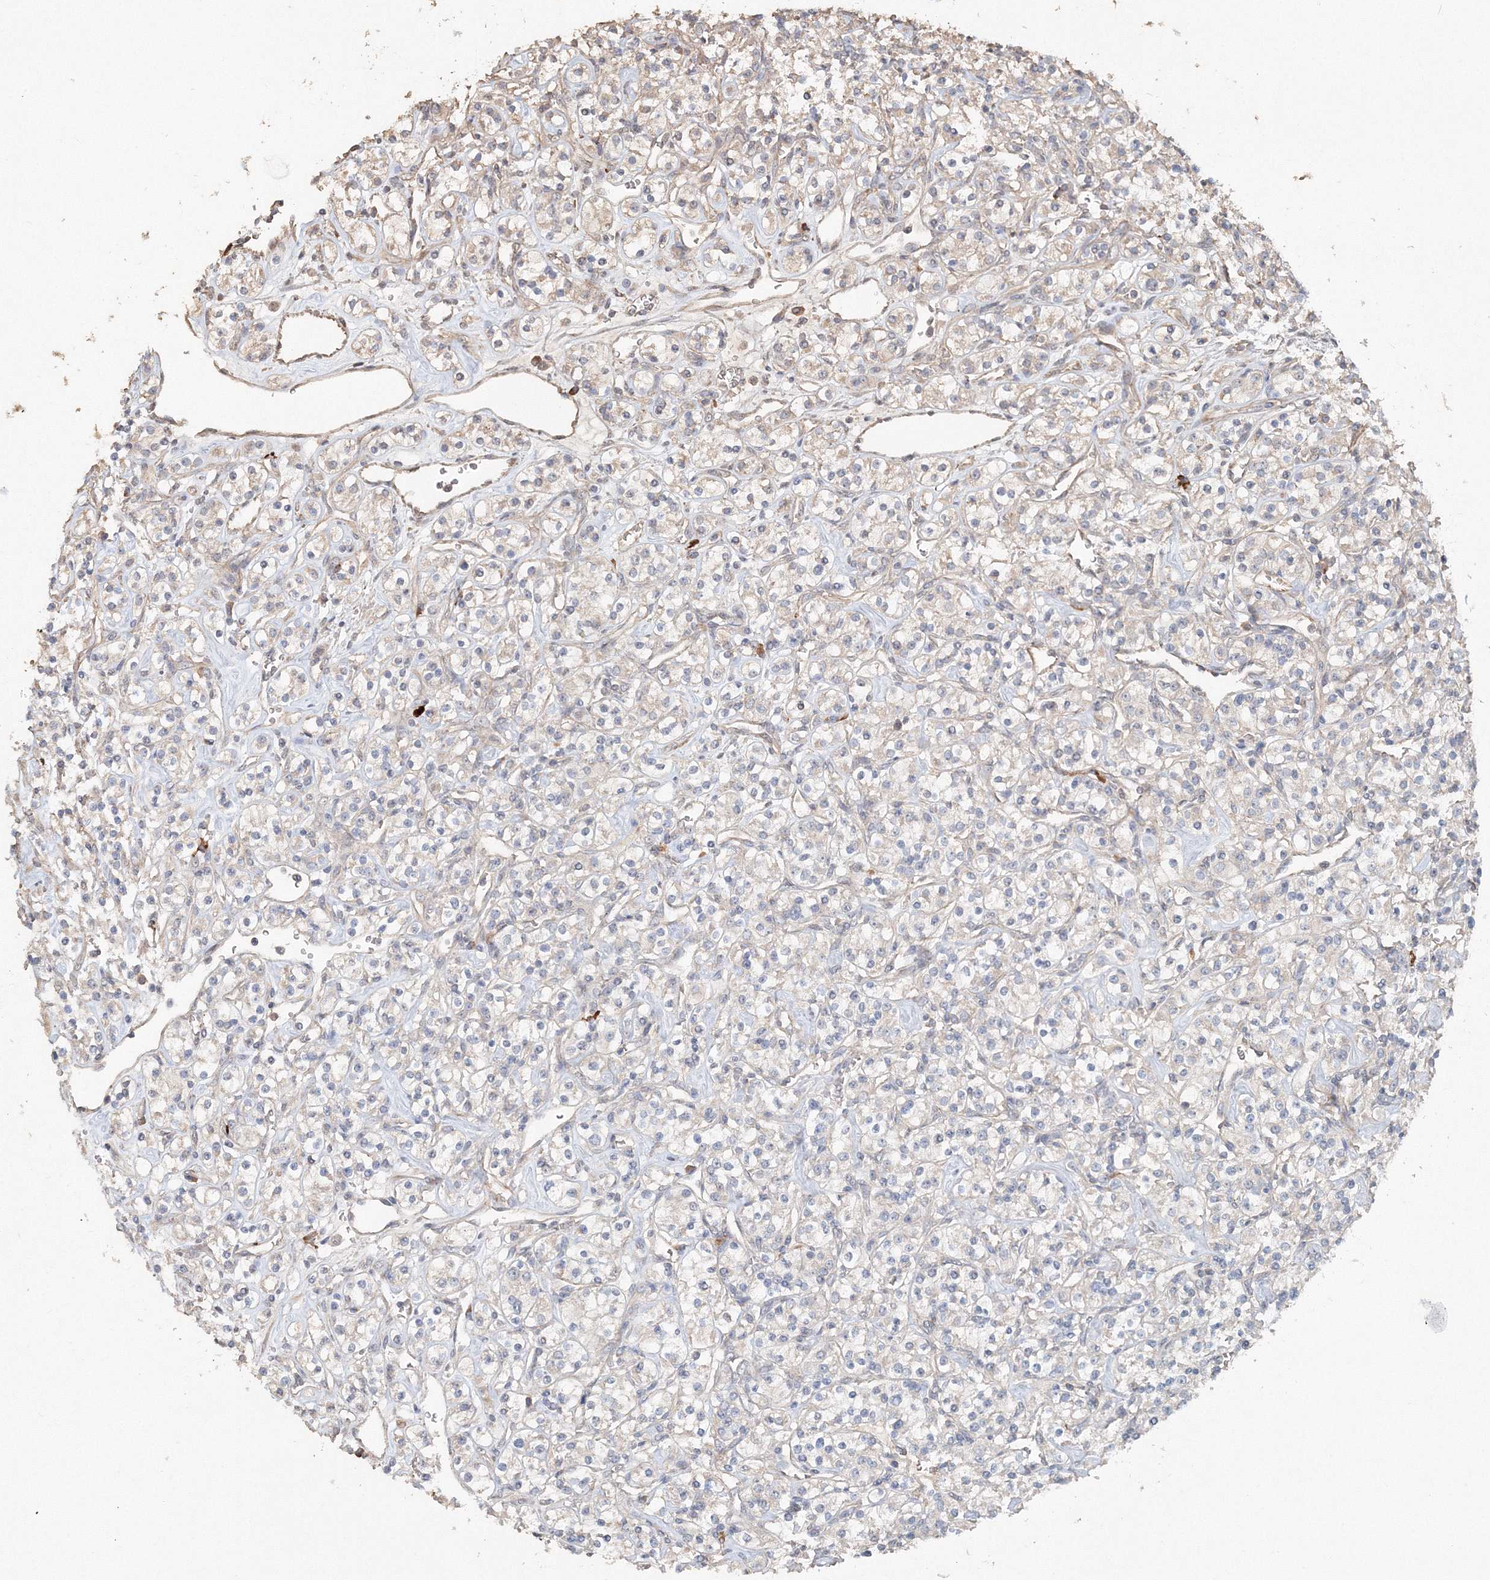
{"staining": {"intensity": "weak", "quantity": "<25%", "location": "cytoplasmic/membranous"}, "tissue": "renal cancer", "cell_type": "Tumor cells", "image_type": "cancer", "snomed": [{"axis": "morphology", "description": "Adenocarcinoma, NOS"}, {"axis": "topography", "description": "Kidney"}], "caption": "Tumor cells show no significant protein positivity in renal adenocarcinoma. Nuclei are stained in blue.", "gene": "NALF2", "patient": {"sex": "male", "age": 77}}